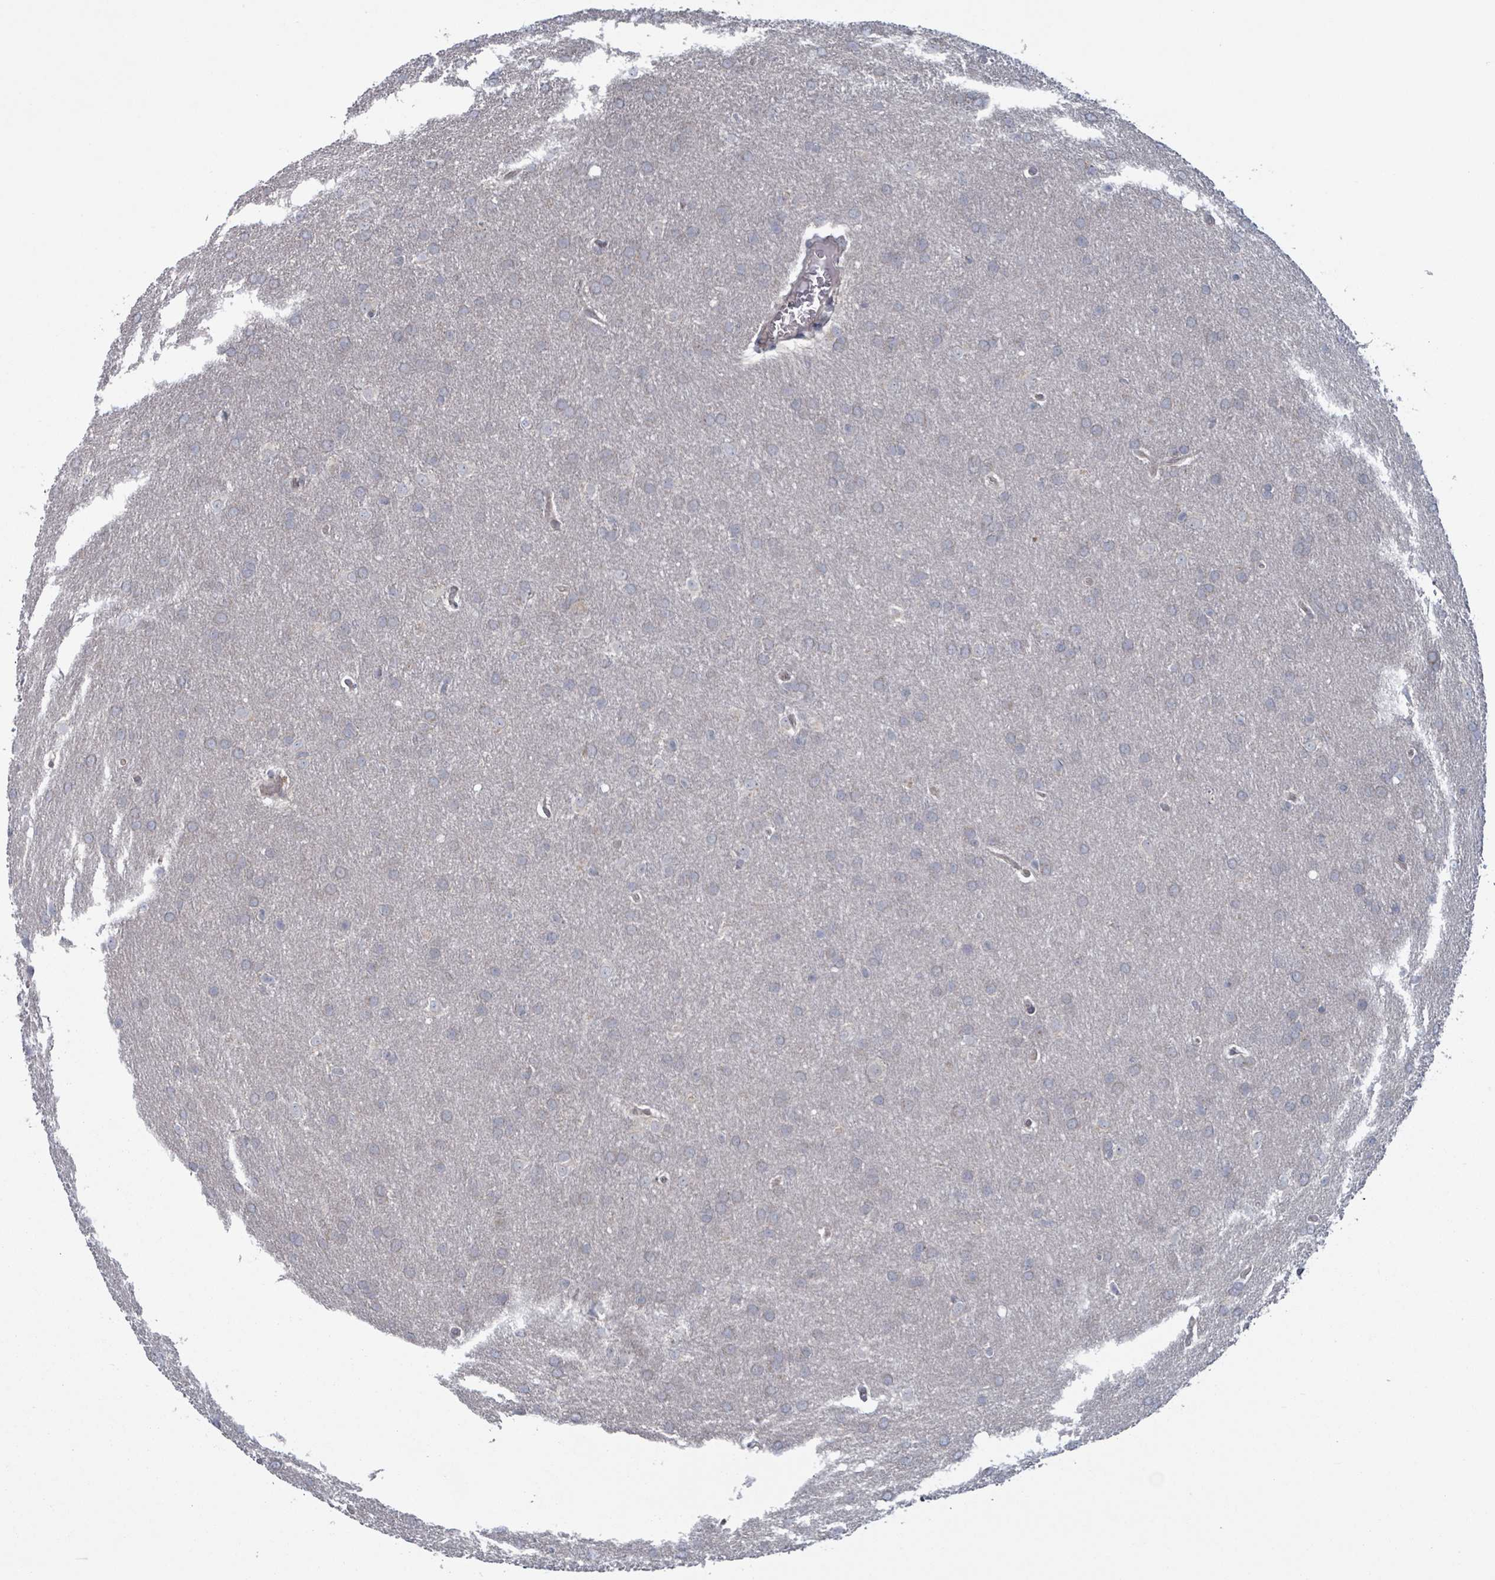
{"staining": {"intensity": "negative", "quantity": "none", "location": "none"}, "tissue": "glioma", "cell_type": "Tumor cells", "image_type": "cancer", "snomed": [{"axis": "morphology", "description": "Glioma, malignant, Low grade"}, {"axis": "topography", "description": "Brain"}], "caption": "Glioma was stained to show a protein in brown. There is no significant positivity in tumor cells. (DAB (3,3'-diaminobenzidine) immunohistochemistry (IHC), high magnification).", "gene": "FKBP1A", "patient": {"sex": "female", "age": 32}}